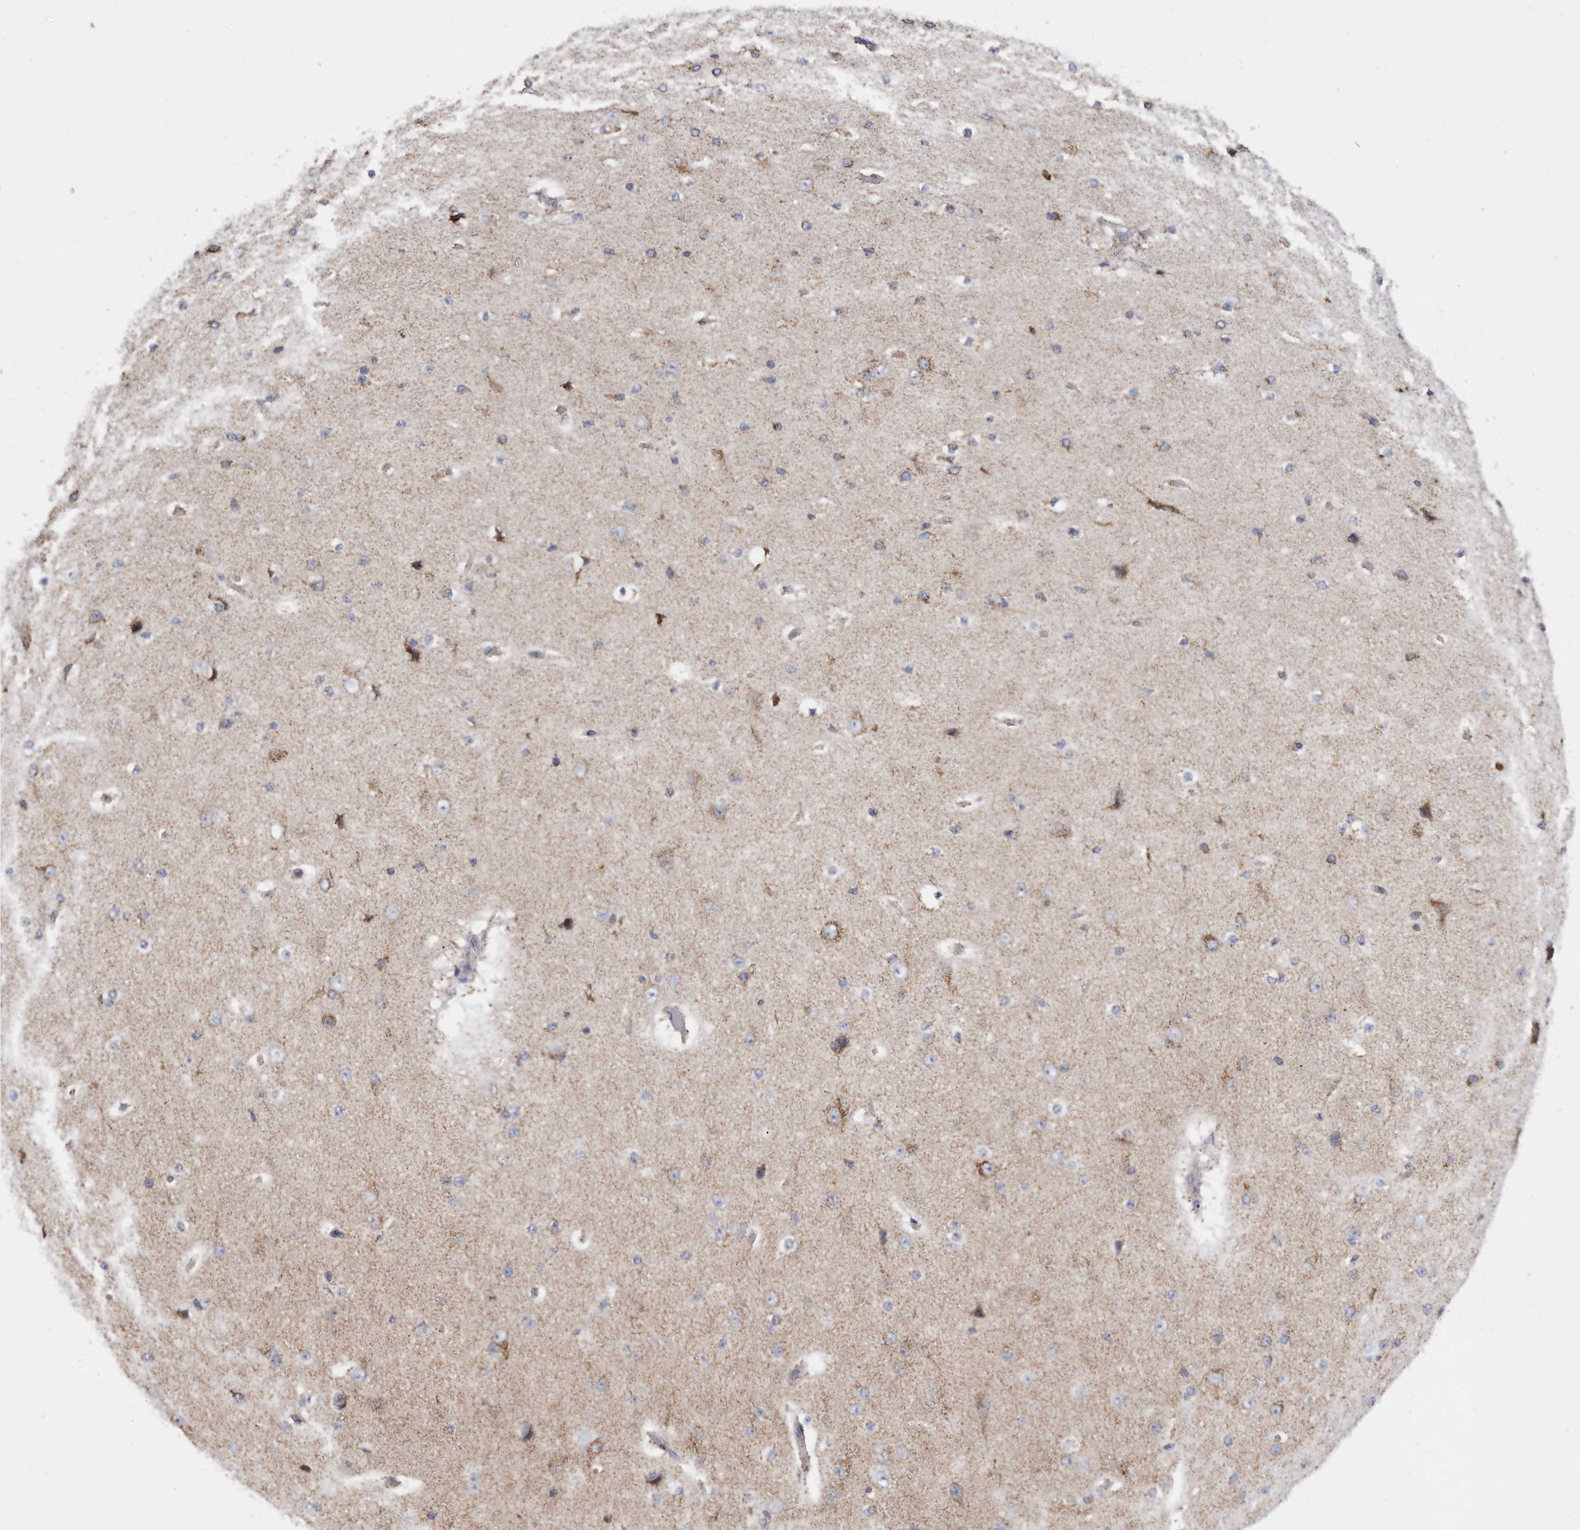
{"staining": {"intensity": "weak", "quantity": "25%-75%", "location": "cytoplasmic/membranous"}, "tissue": "cerebral cortex", "cell_type": "Endothelial cells", "image_type": "normal", "snomed": [{"axis": "morphology", "description": "Normal tissue, NOS"}, {"axis": "morphology", "description": "Developmental malformation"}, {"axis": "topography", "description": "Cerebral cortex"}], "caption": "Immunohistochemistry photomicrograph of unremarkable cerebral cortex: cerebral cortex stained using IHC shows low levels of weak protein expression localized specifically in the cytoplasmic/membranous of endothelial cells, appearing as a cytoplasmic/membranous brown color.", "gene": "WFDC1", "patient": {"sex": "female", "age": 30}}